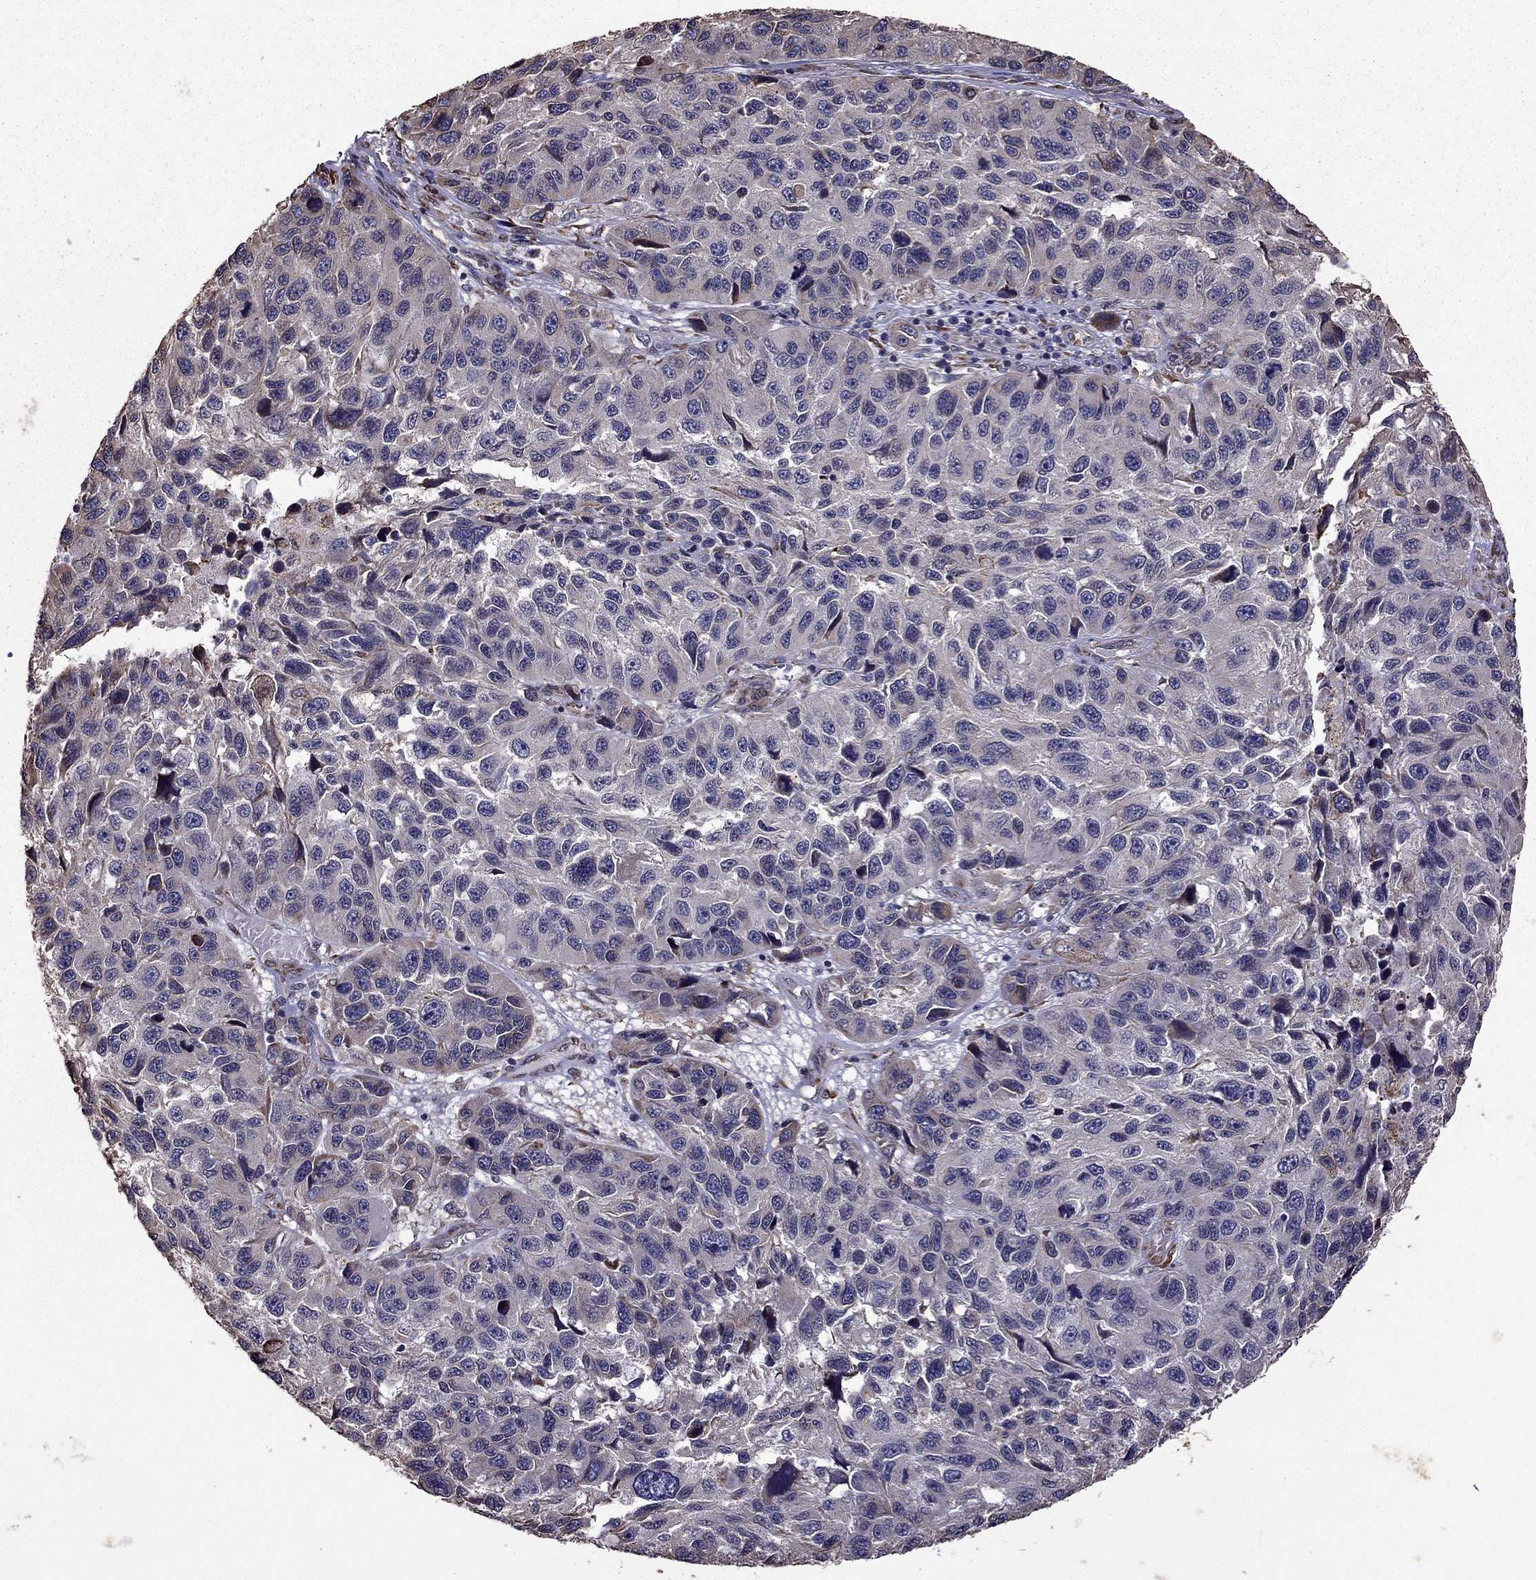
{"staining": {"intensity": "weak", "quantity": "<25%", "location": "cytoplasmic/membranous"}, "tissue": "melanoma", "cell_type": "Tumor cells", "image_type": "cancer", "snomed": [{"axis": "morphology", "description": "Malignant melanoma, NOS"}, {"axis": "topography", "description": "Skin"}], "caption": "Image shows no significant protein staining in tumor cells of melanoma. (Stains: DAB (3,3'-diaminobenzidine) IHC with hematoxylin counter stain, Microscopy: brightfield microscopy at high magnification).", "gene": "IKBIP", "patient": {"sex": "male", "age": 53}}